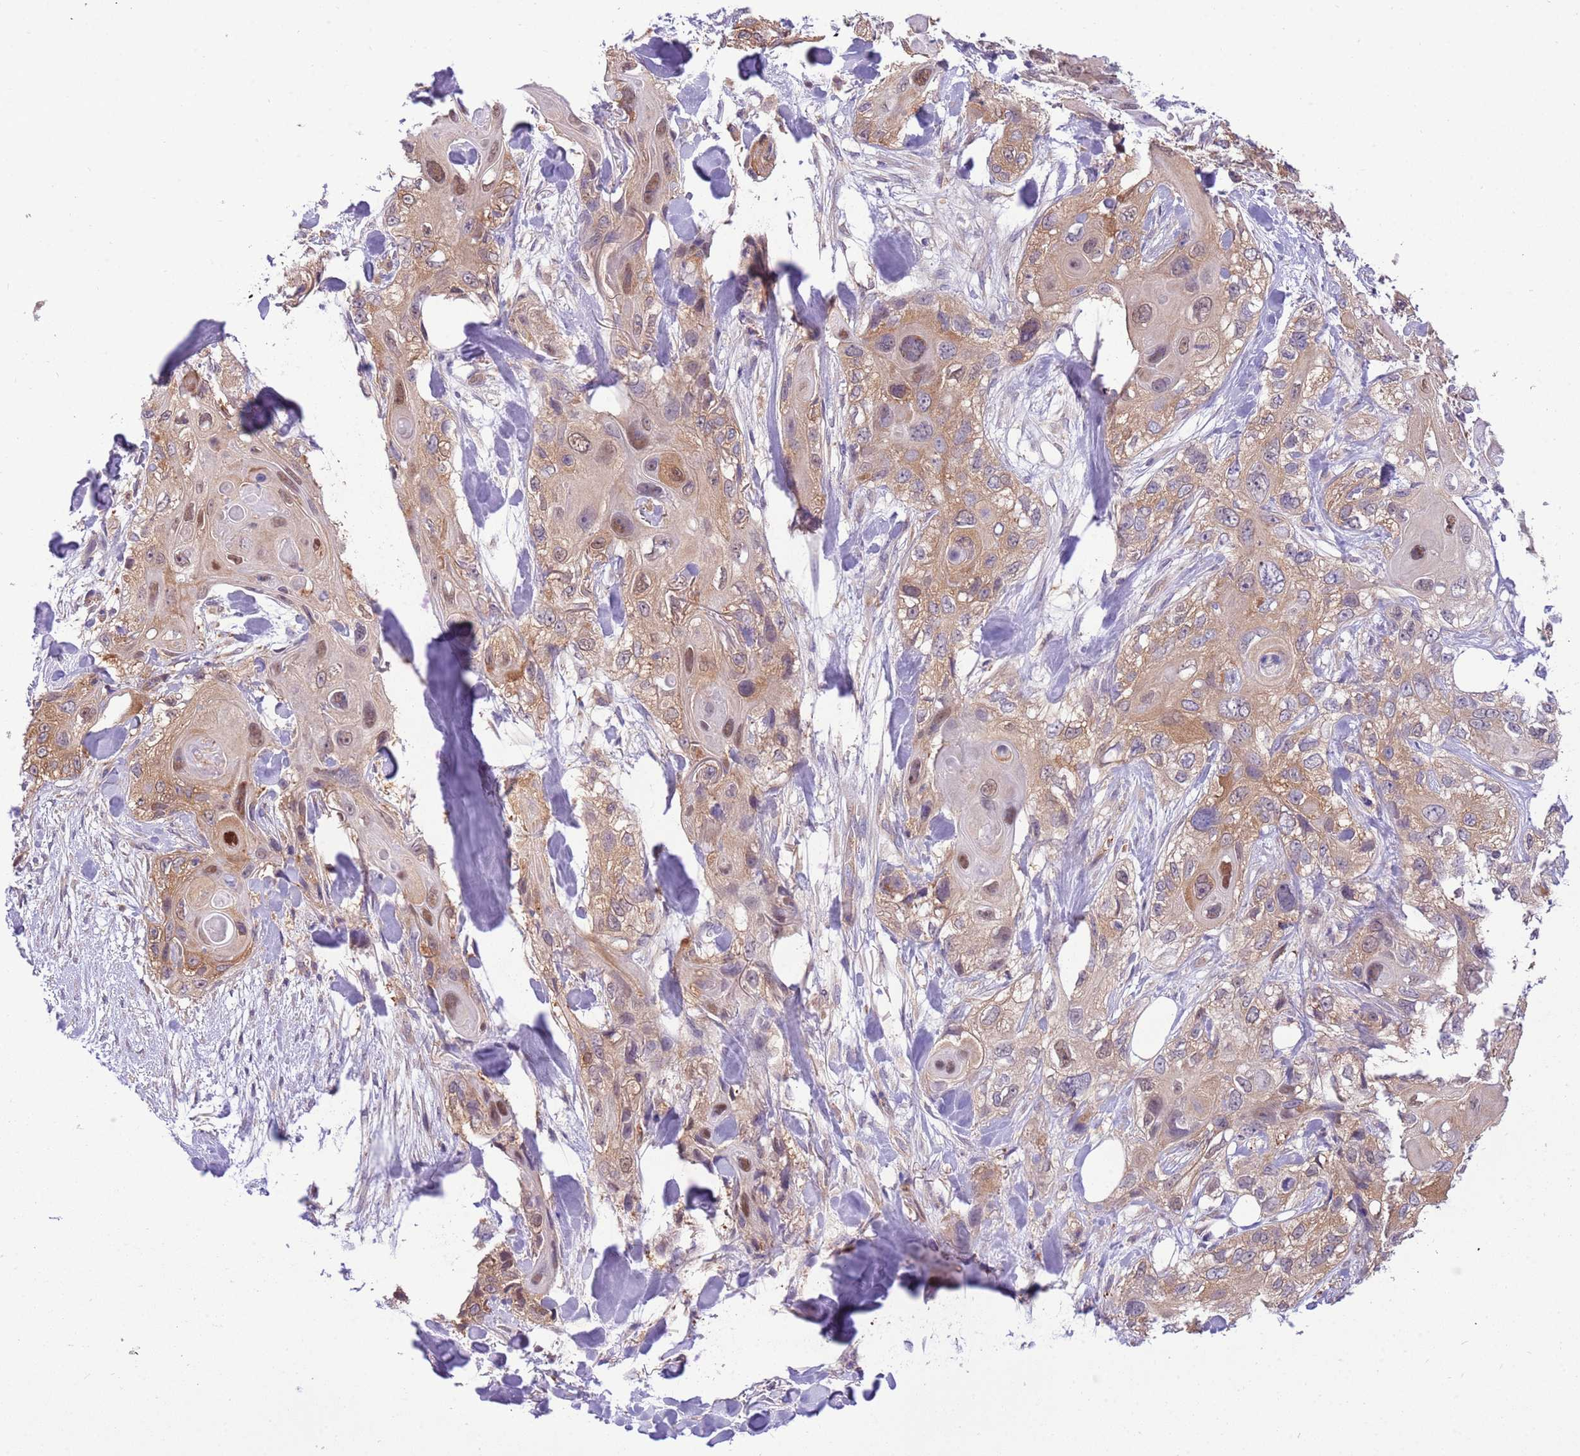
{"staining": {"intensity": "moderate", "quantity": ">75%", "location": "cytoplasmic/membranous,nuclear"}, "tissue": "skin cancer", "cell_type": "Tumor cells", "image_type": "cancer", "snomed": [{"axis": "morphology", "description": "Normal tissue, NOS"}, {"axis": "morphology", "description": "Squamous cell carcinoma, NOS"}, {"axis": "topography", "description": "Skin"}], "caption": "This is a photomicrograph of immunohistochemistry (IHC) staining of skin squamous cell carcinoma, which shows moderate positivity in the cytoplasmic/membranous and nuclear of tumor cells.", "gene": "STIP1", "patient": {"sex": "male", "age": 72}}